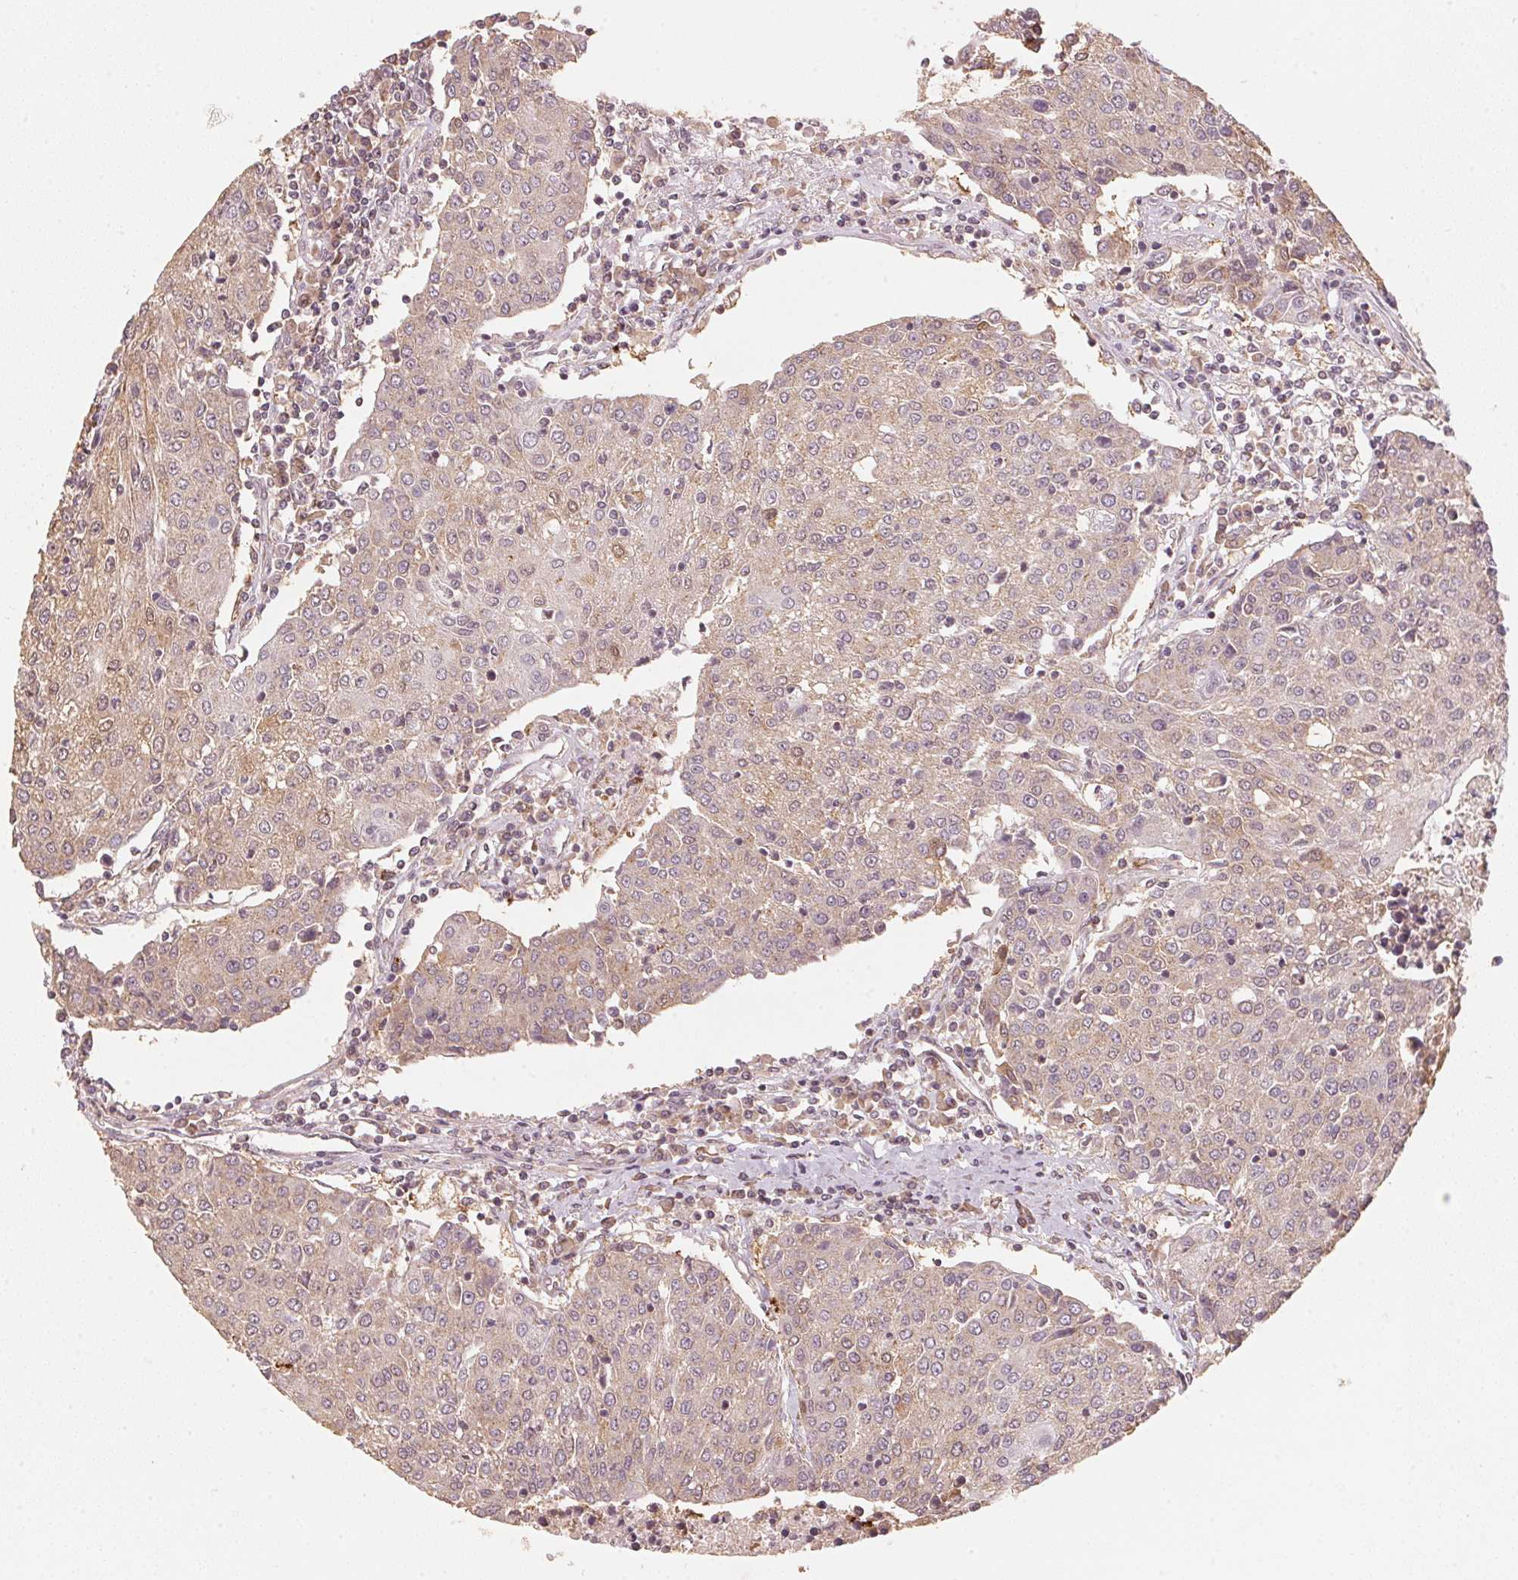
{"staining": {"intensity": "weak", "quantity": "<25%", "location": "cytoplasmic/membranous"}, "tissue": "urothelial cancer", "cell_type": "Tumor cells", "image_type": "cancer", "snomed": [{"axis": "morphology", "description": "Urothelial carcinoma, High grade"}, {"axis": "topography", "description": "Urinary bladder"}], "caption": "The histopathology image shows no significant expression in tumor cells of urothelial cancer.", "gene": "C2orf73", "patient": {"sex": "female", "age": 85}}